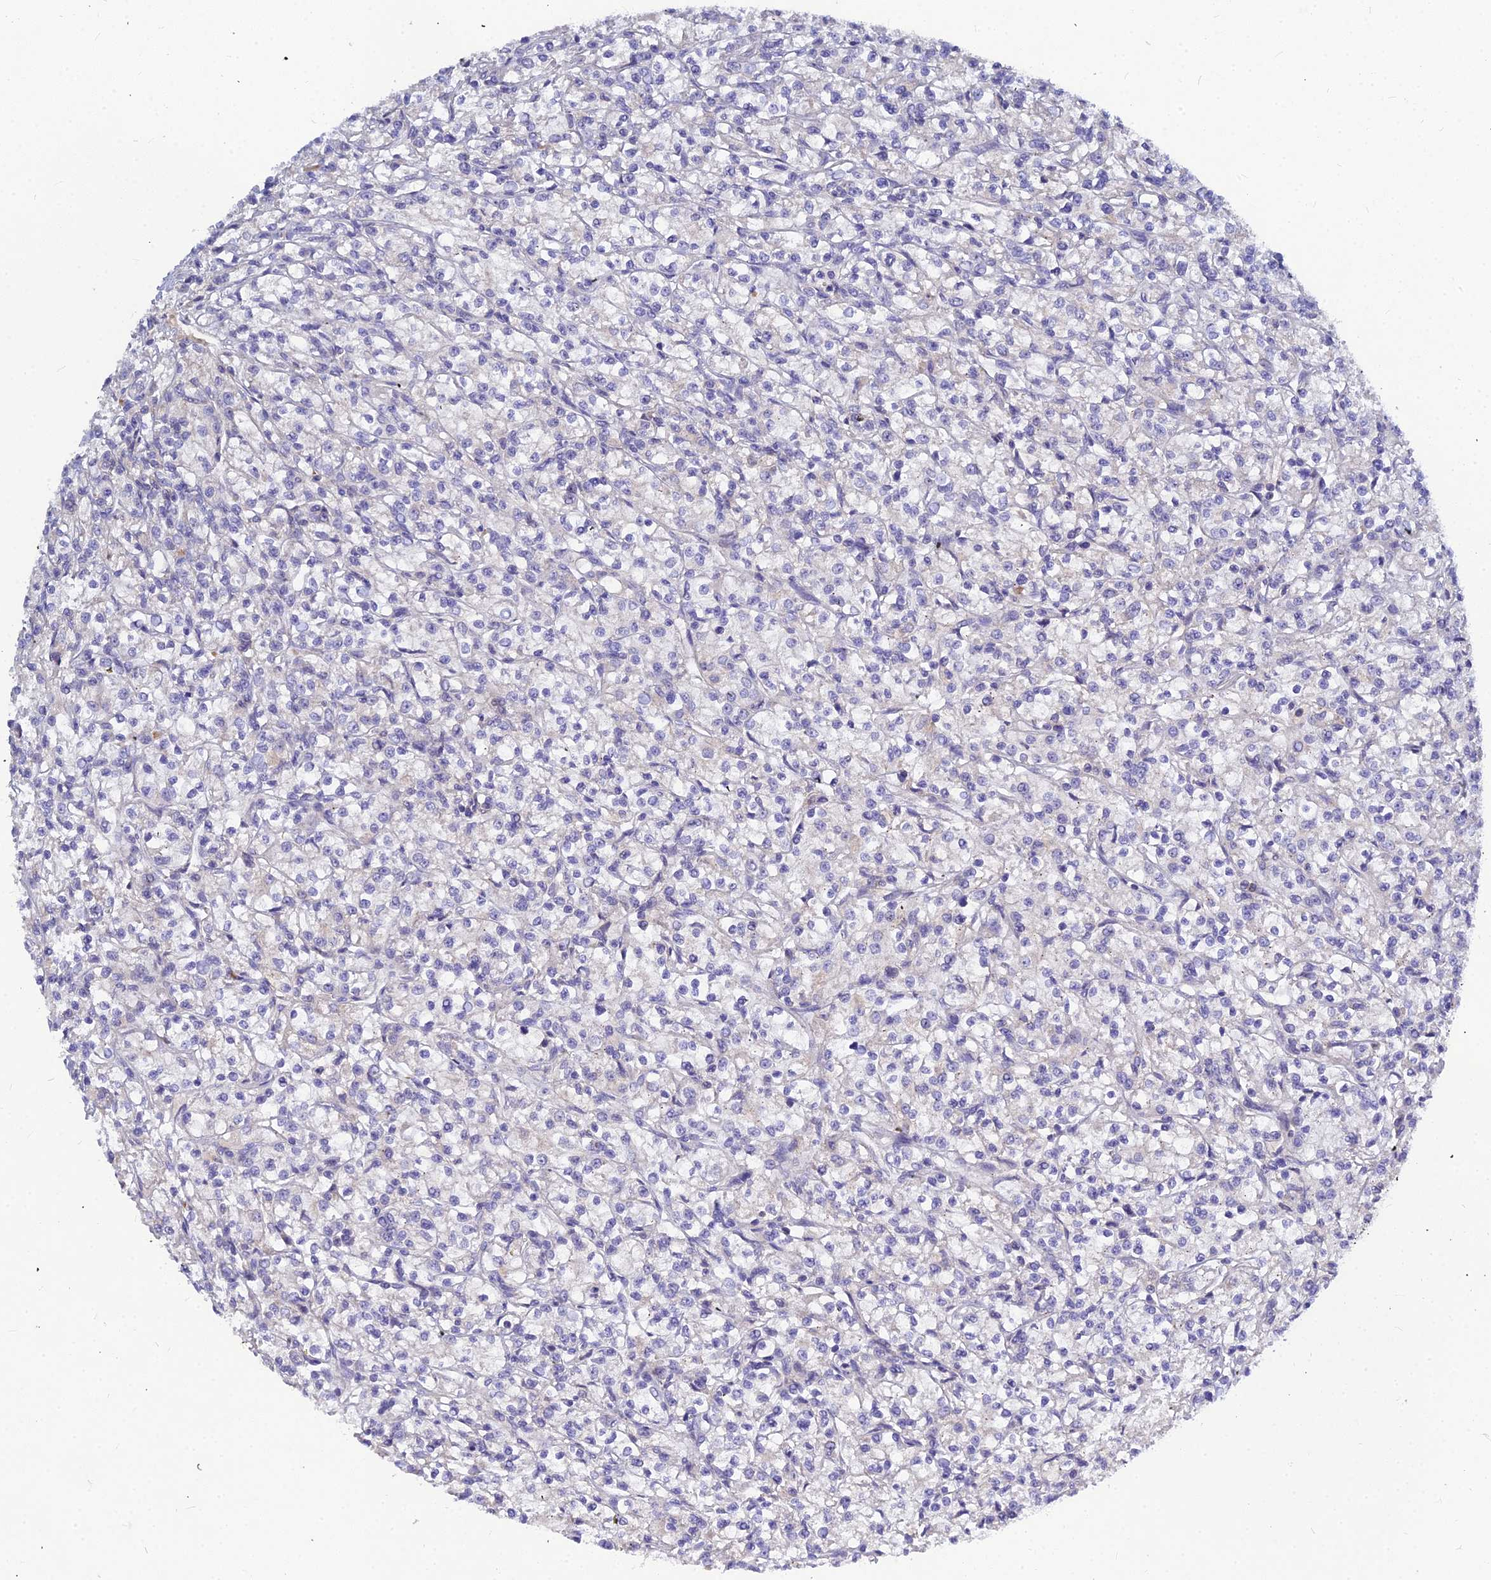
{"staining": {"intensity": "negative", "quantity": "none", "location": "none"}, "tissue": "renal cancer", "cell_type": "Tumor cells", "image_type": "cancer", "snomed": [{"axis": "morphology", "description": "Adenocarcinoma, NOS"}, {"axis": "topography", "description": "Kidney"}], "caption": "Immunohistochemistry of human renal adenocarcinoma shows no positivity in tumor cells.", "gene": "DMRTA1", "patient": {"sex": "female", "age": 59}}